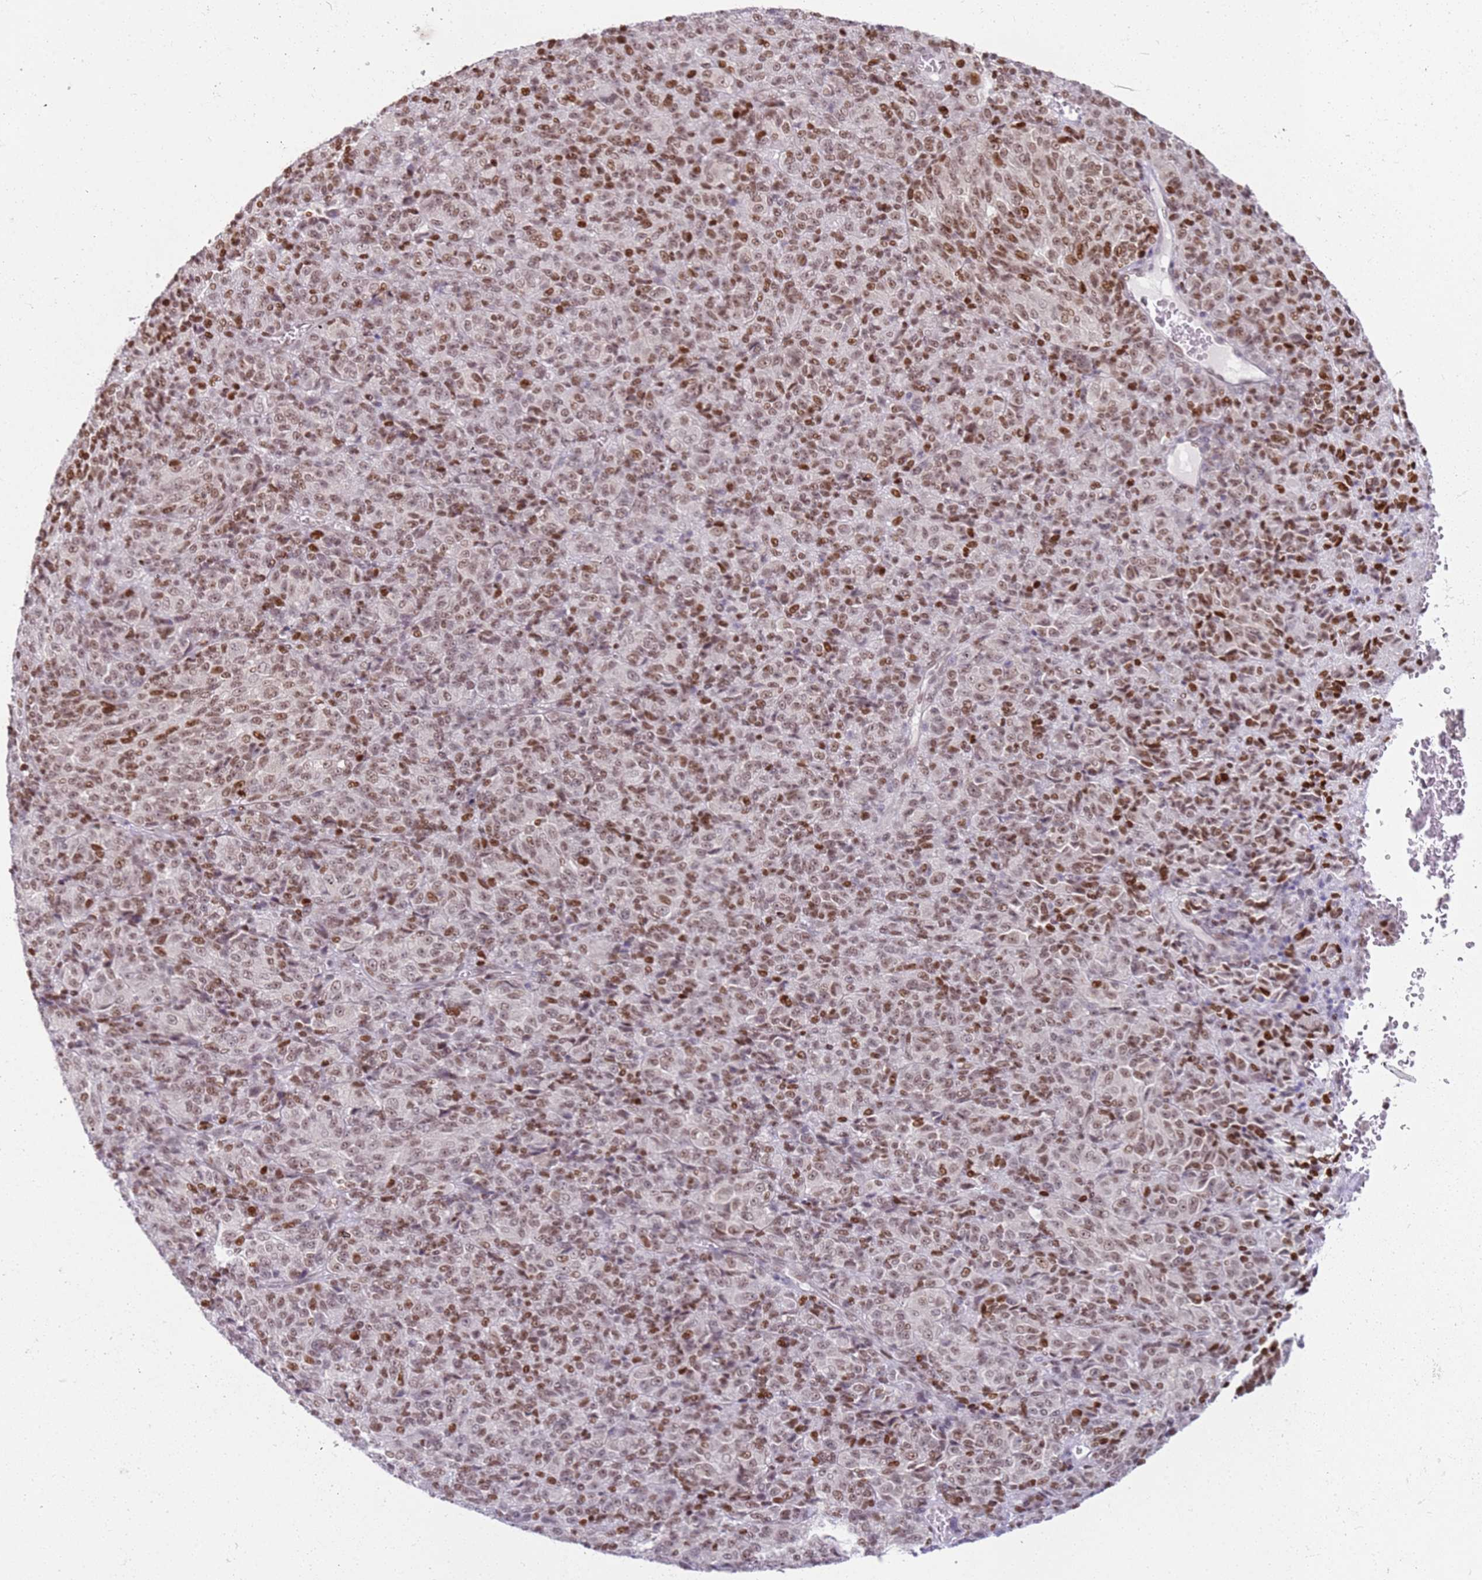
{"staining": {"intensity": "moderate", "quantity": ">75%", "location": "nuclear"}, "tissue": "melanoma", "cell_type": "Tumor cells", "image_type": "cancer", "snomed": [{"axis": "morphology", "description": "Malignant melanoma, Metastatic site"}, {"axis": "topography", "description": "Brain"}], "caption": "The immunohistochemical stain labels moderate nuclear positivity in tumor cells of malignant melanoma (metastatic site) tissue. (brown staining indicates protein expression, while blue staining denotes nuclei).", "gene": "PHC2", "patient": {"sex": "female", "age": 56}}